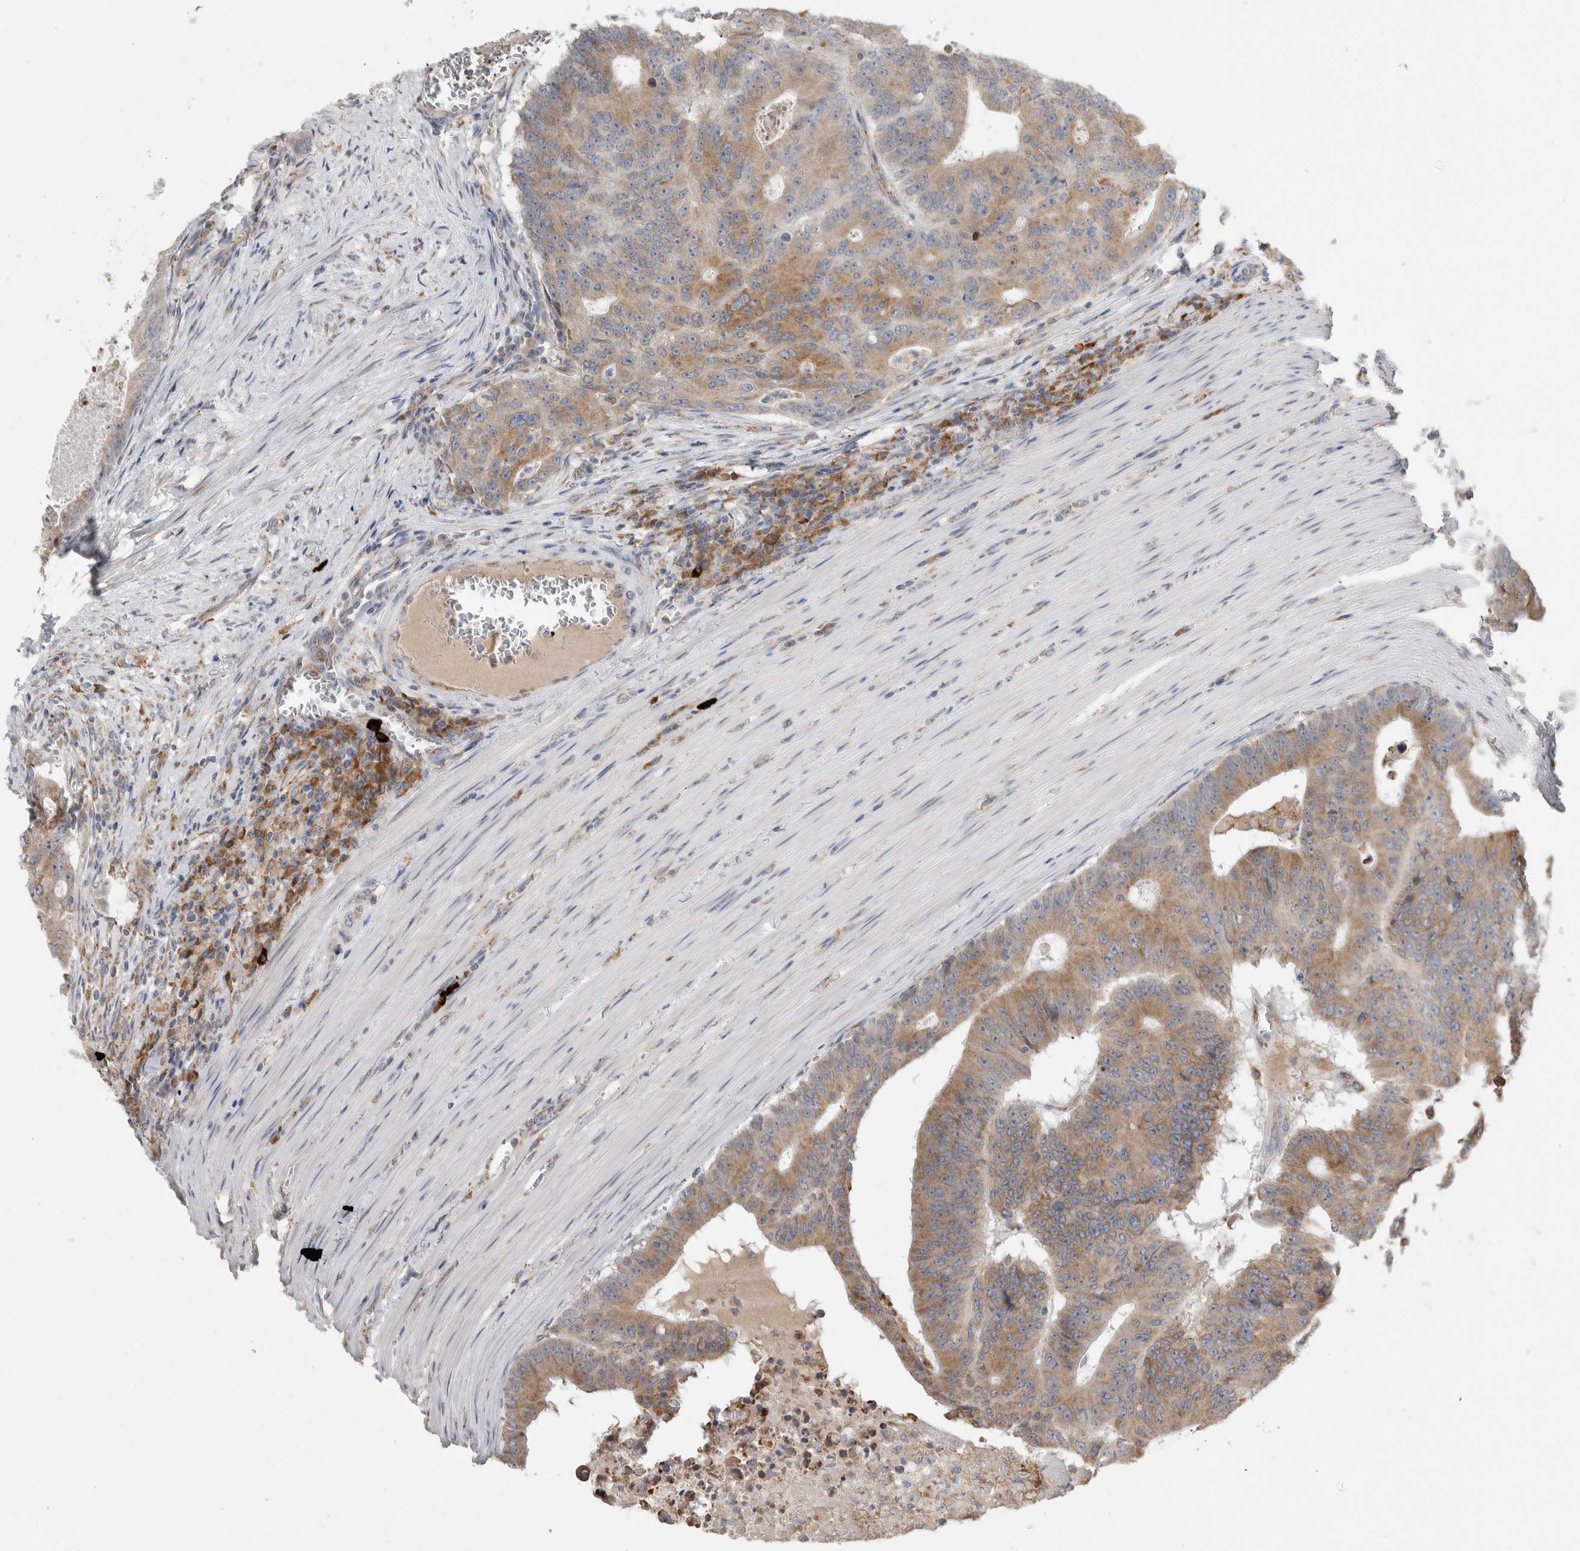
{"staining": {"intensity": "weak", "quantity": ">75%", "location": "cytoplasmic/membranous"}, "tissue": "colorectal cancer", "cell_type": "Tumor cells", "image_type": "cancer", "snomed": [{"axis": "morphology", "description": "Adenocarcinoma, NOS"}, {"axis": "topography", "description": "Colon"}], "caption": "Weak cytoplasmic/membranous protein positivity is identified in about >75% of tumor cells in colorectal adenocarcinoma.", "gene": "ZNF341", "patient": {"sex": "male", "age": 87}}